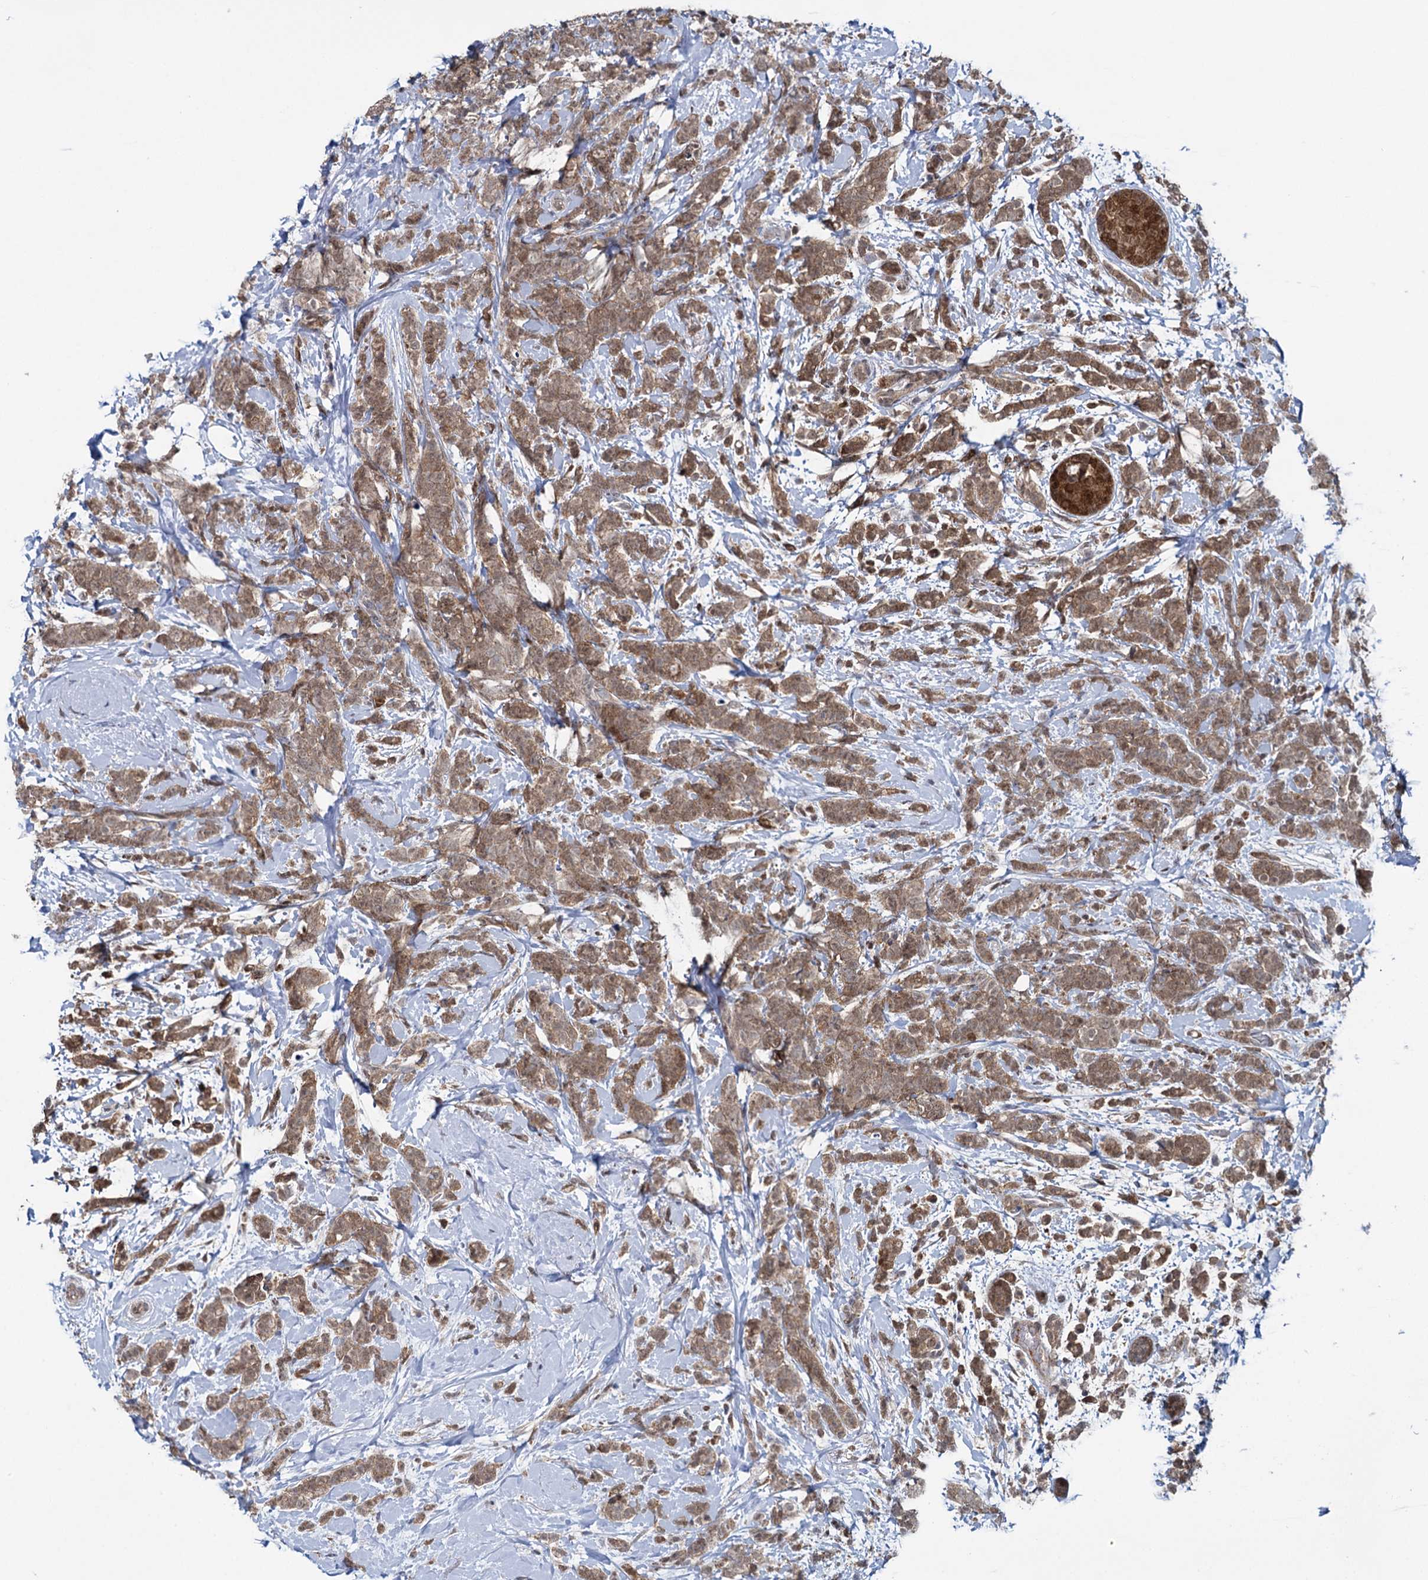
{"staining": {"intensity": "moderate", "quantity": ">75%", "location": "cytoplasmic/membranous,nuclear"}, "tissue": "breast cancer", "cell_type": "Tumor cells", "image_type": "cancer", "snomed": [{"axis": "morphology", "description": "Lobular carcinoma"}, {"axis": "topography", "description": "Breast"}], "caption": "Immunohistochemistry (IHC) histopathology image of human breast cancer (lobular carcinoma) stained for a protein (brown), which reveals medium levels of moderate cytoplasmic/membranous and nuclear expression in approximately >75% of tumor cells.", "gene": "GLO1", "patient": {"sex": "female", "age": 58}}